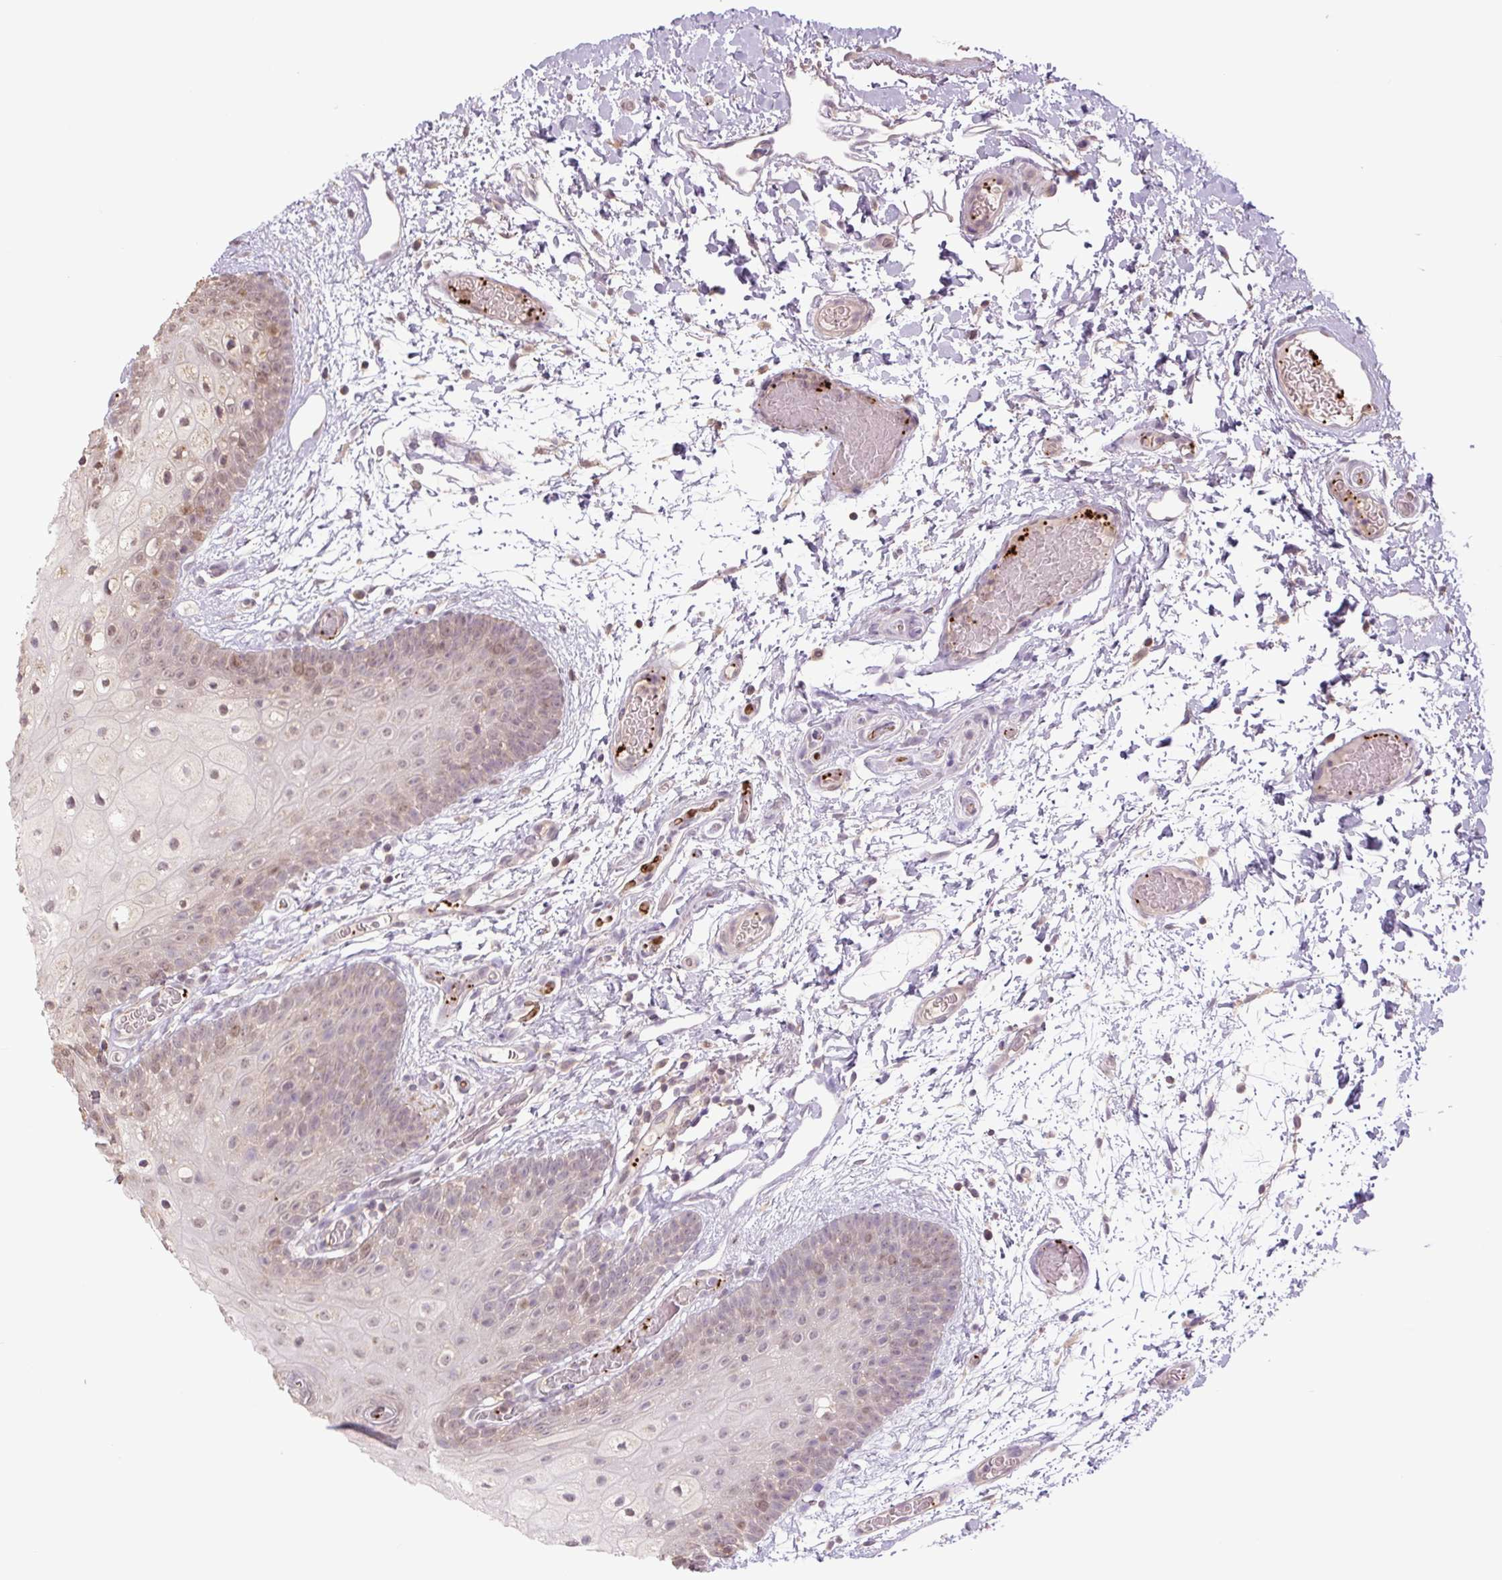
{"staining": {"intensity": "moderate", "quantity": "25%-75%", "location": "cytoplasmic/membranous,nuclear"}, "tissue": "oral mucosa", "cell_type": "Squamous epithelial cells", "image_type": "normal", "snomed": [{"axis": "morphology", "description": "Normal tissue, NOS"}, {"axis": "morphology", "description": "Squamous cell carcinoma, NOS"}, {"axis": "topography", "description": "Oral tissue"}, {"axis": "topography", "description": "Tounge, NOS"}, {"axis": "topography", "description": "Head-Neck"}], "caption": "Human oral mucosa stained for a protein (brown) shows moderate cytoplasmic/membranous,nuclear positive staining in approximately 25%-75% of squamous epithelial cells.", "gene": "TMEM160", "patient": {"sex": "male", "age": 76}}